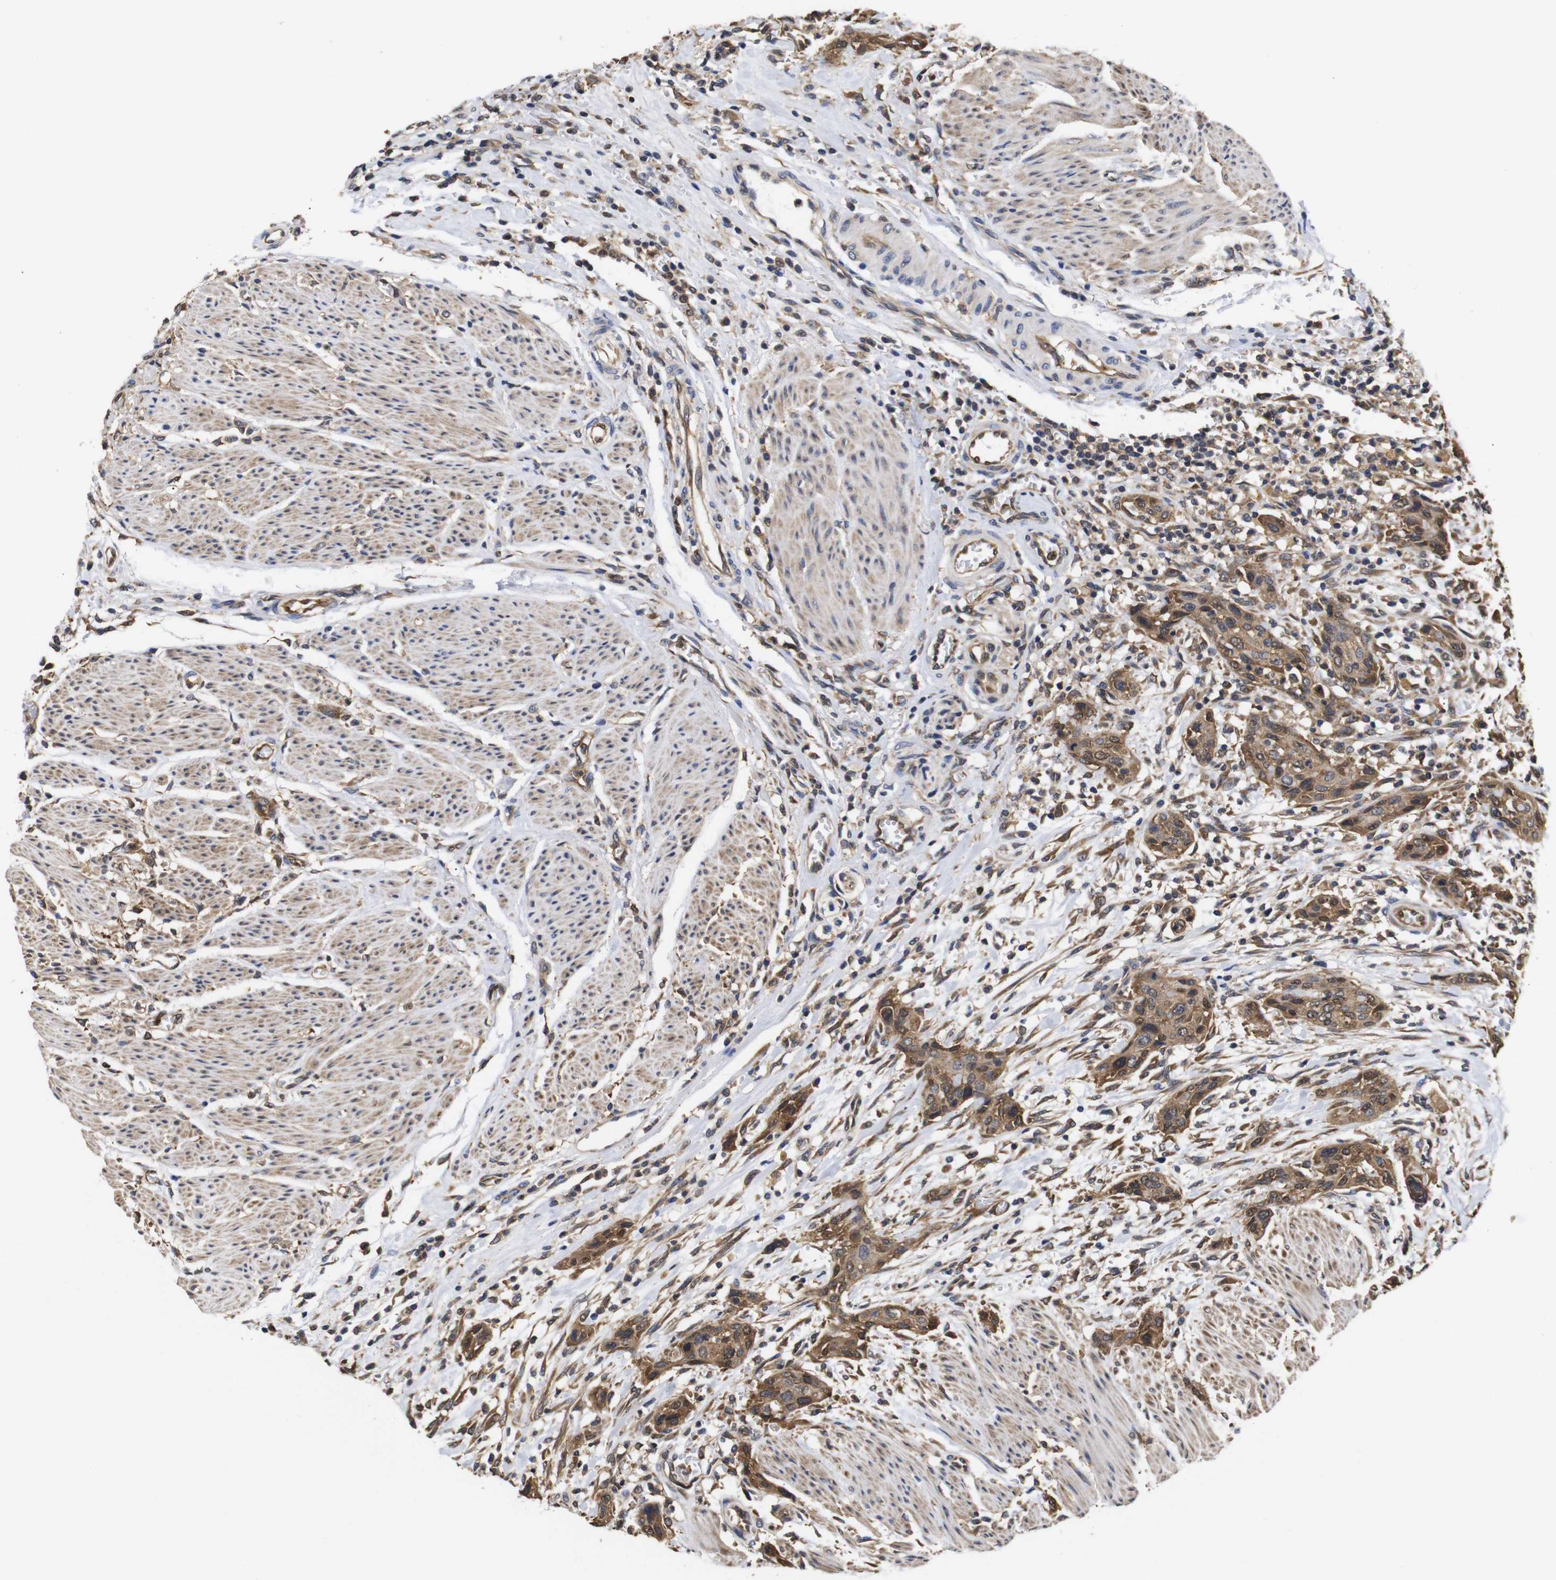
{"staining": {"intensity": "strong", "quantity": ">75%", "location": "cytoplasmic/membranous"}, "tissue": "urothelial cancer", "cell_type": "Tumor cells", "image_type": "cancer", "snomed": [{"axis": "morphology", "description": "Urothelial carcinoma, High grade"}, {"axis": "topography", "description": "Urinary bladder"}], "caption": "The immunohistochemical stain labels strong cytoplasmic/membranous expression in tumor cells of high-grade urothelial carcinoma tissue.", "gene": "LRRCC1", "patient": {"sex": "male", "age": 35}}